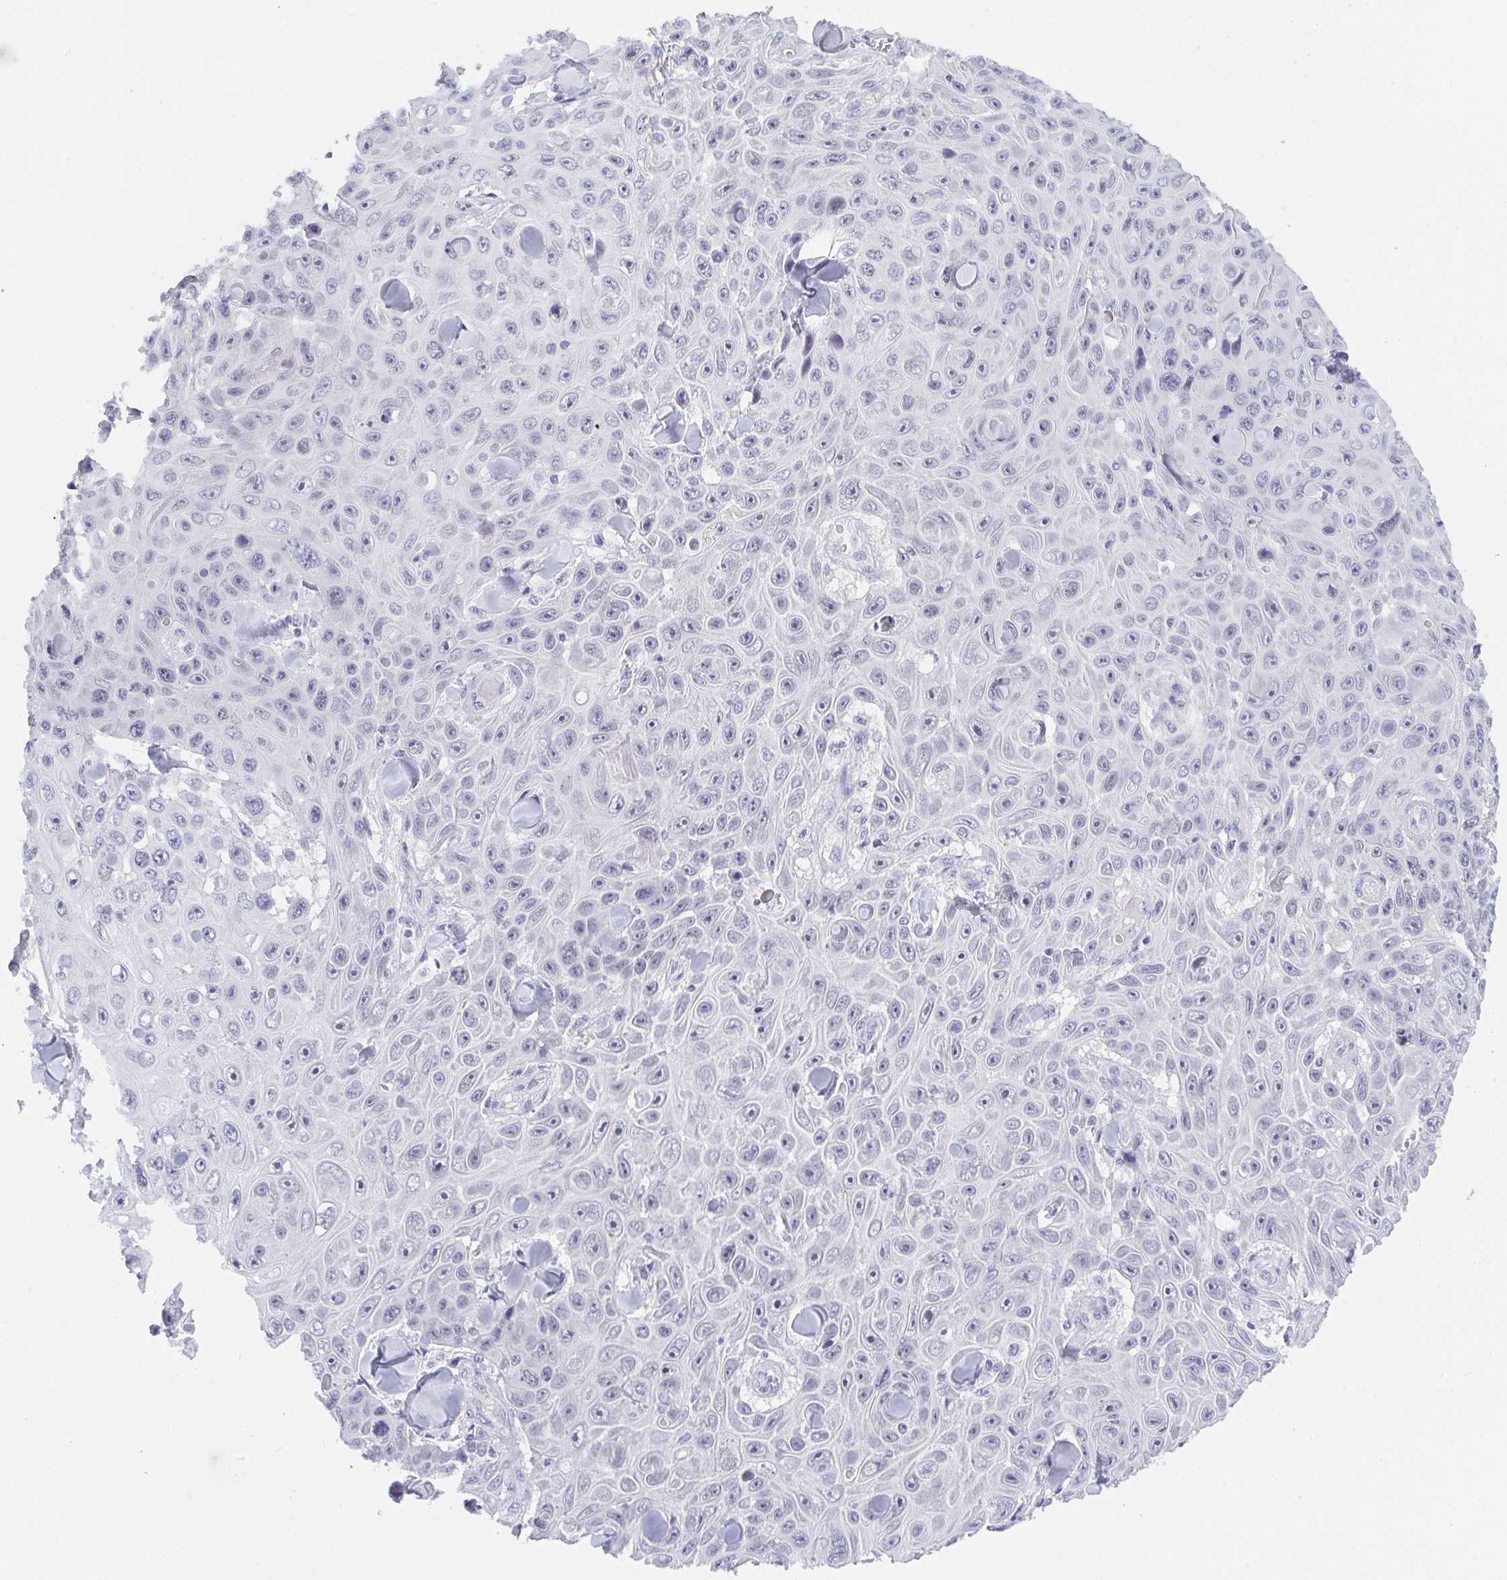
{"staining": {"intensity": "weak", "quantity": "<25%", "location": "nuclear"}, "tissue": "skin cancer", "cell_type": "Tumor cells", "image_type": "cancer", "snomed": [{"axis": "morphology", "description": "Squamous cell carcinoma, NOS"}, {"axis": "topography", "description": "Skin"}], "caption": "This histopathology image is of skin cancer stained with immunohistochemistry to label a protein in brown with the nuclei are counter-stained blue. There is no staining in tumor cells. The staining was performed using DAB (3,3'-diaminobenzidine) to visualize the protein expression in brown, while the nuclei were stained in blue with hematoxylin (Magnification: 20x).", "gene": "BMAL2", "patient": {"sex": "male", "age": 82}}